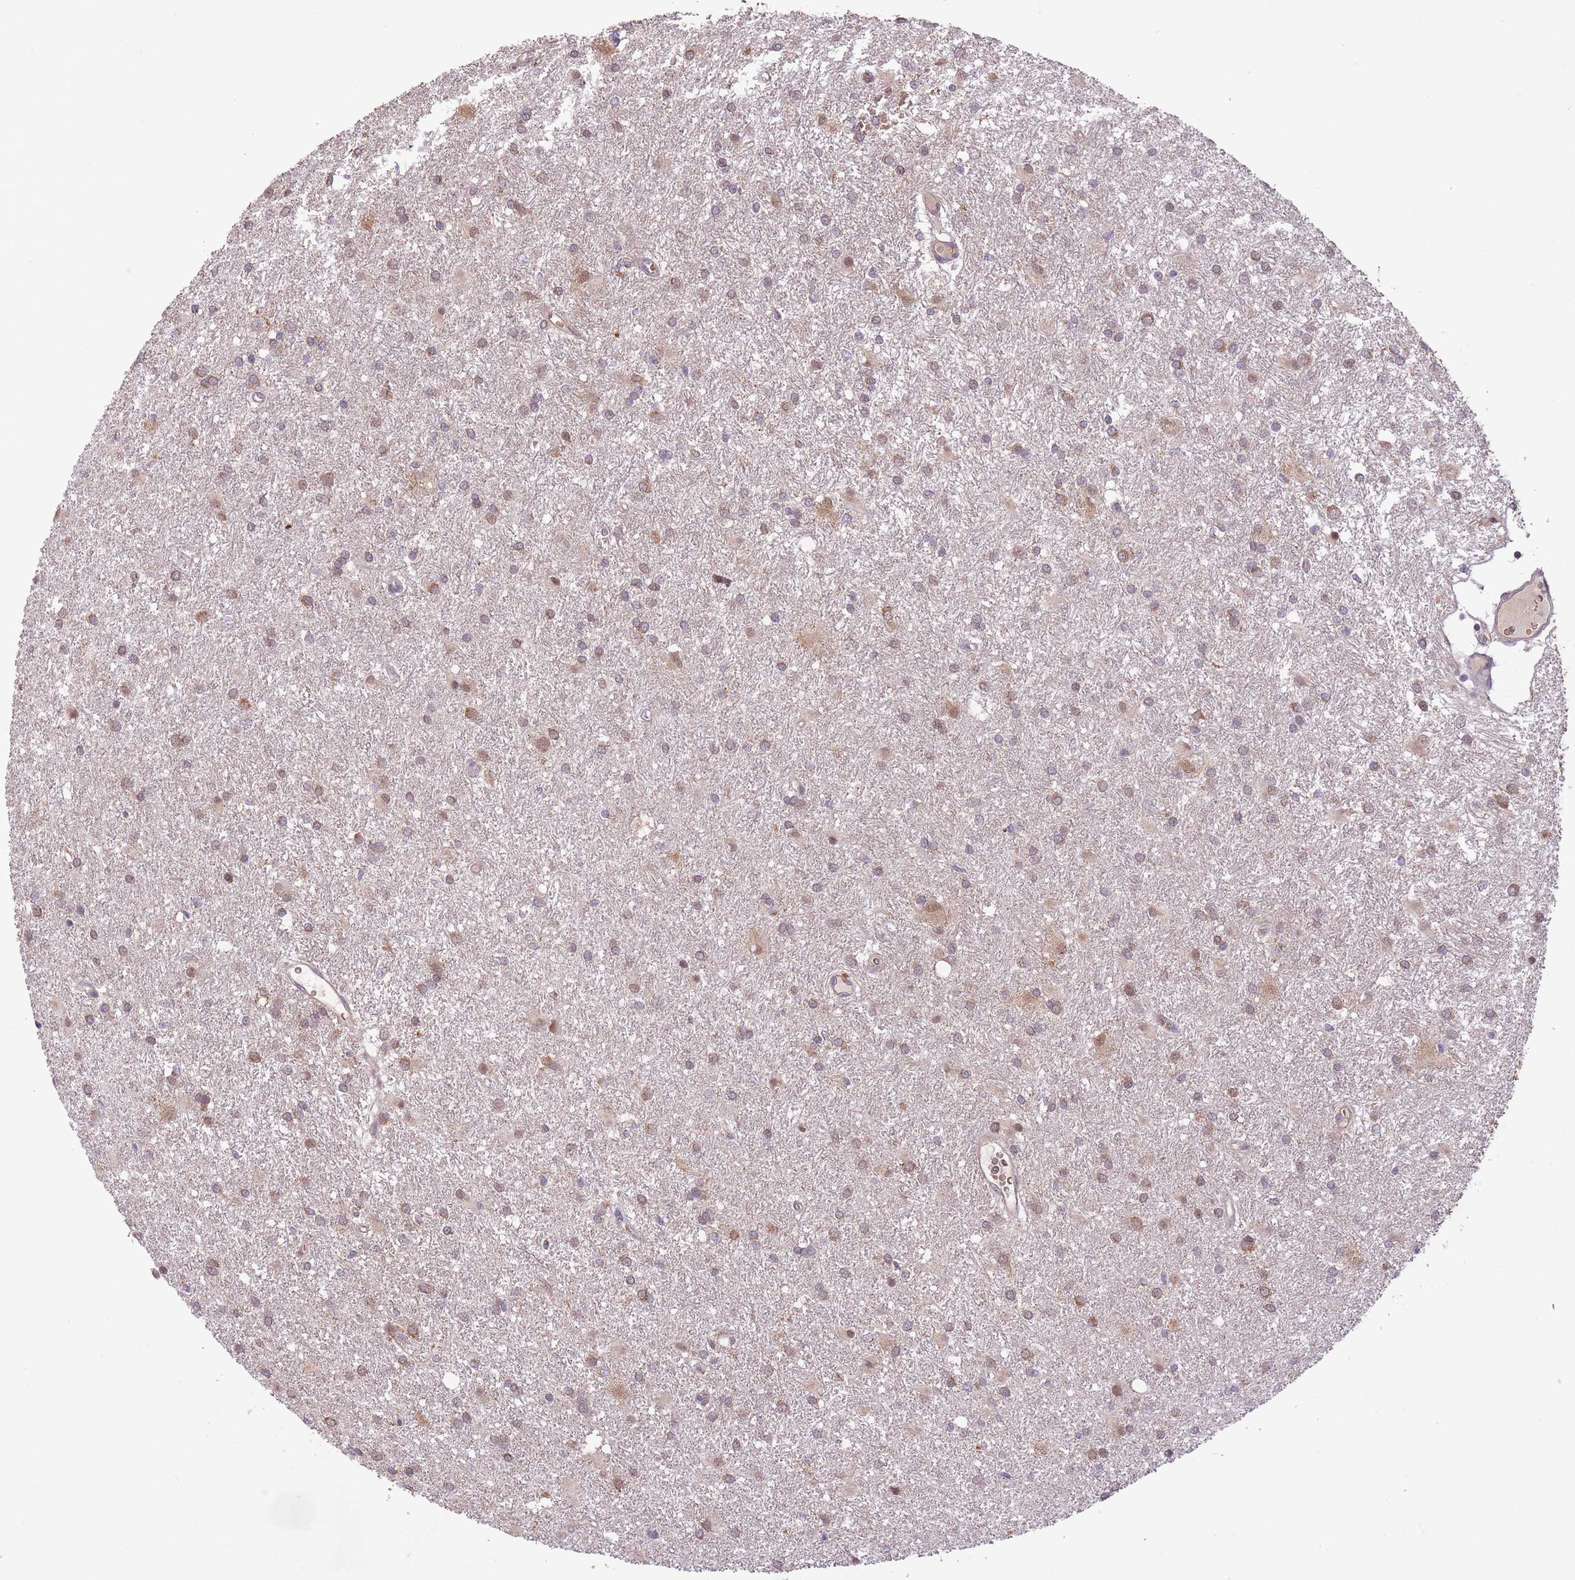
{"staining": {"intensity": "moderate", "quantity": "25%-75%", "location": "cytoplasmic/membranous"}, "tissue": "glioma", "cell_type": "Tumor cells", "image_type": "cancer", "snomed": [{"axis": "morphology", "description": "Glioma, malignant, High grade"}, {"axis": "topography", "description": "Brain"}], "caption": "Protein staining reveals moderate cytoplasmic/membranous staining in approximately 25%-75% of tumor cells in malignant glioma (high-grade).", "gene": "POLR3F", "patient": {"sex": "female", "age": 50}}